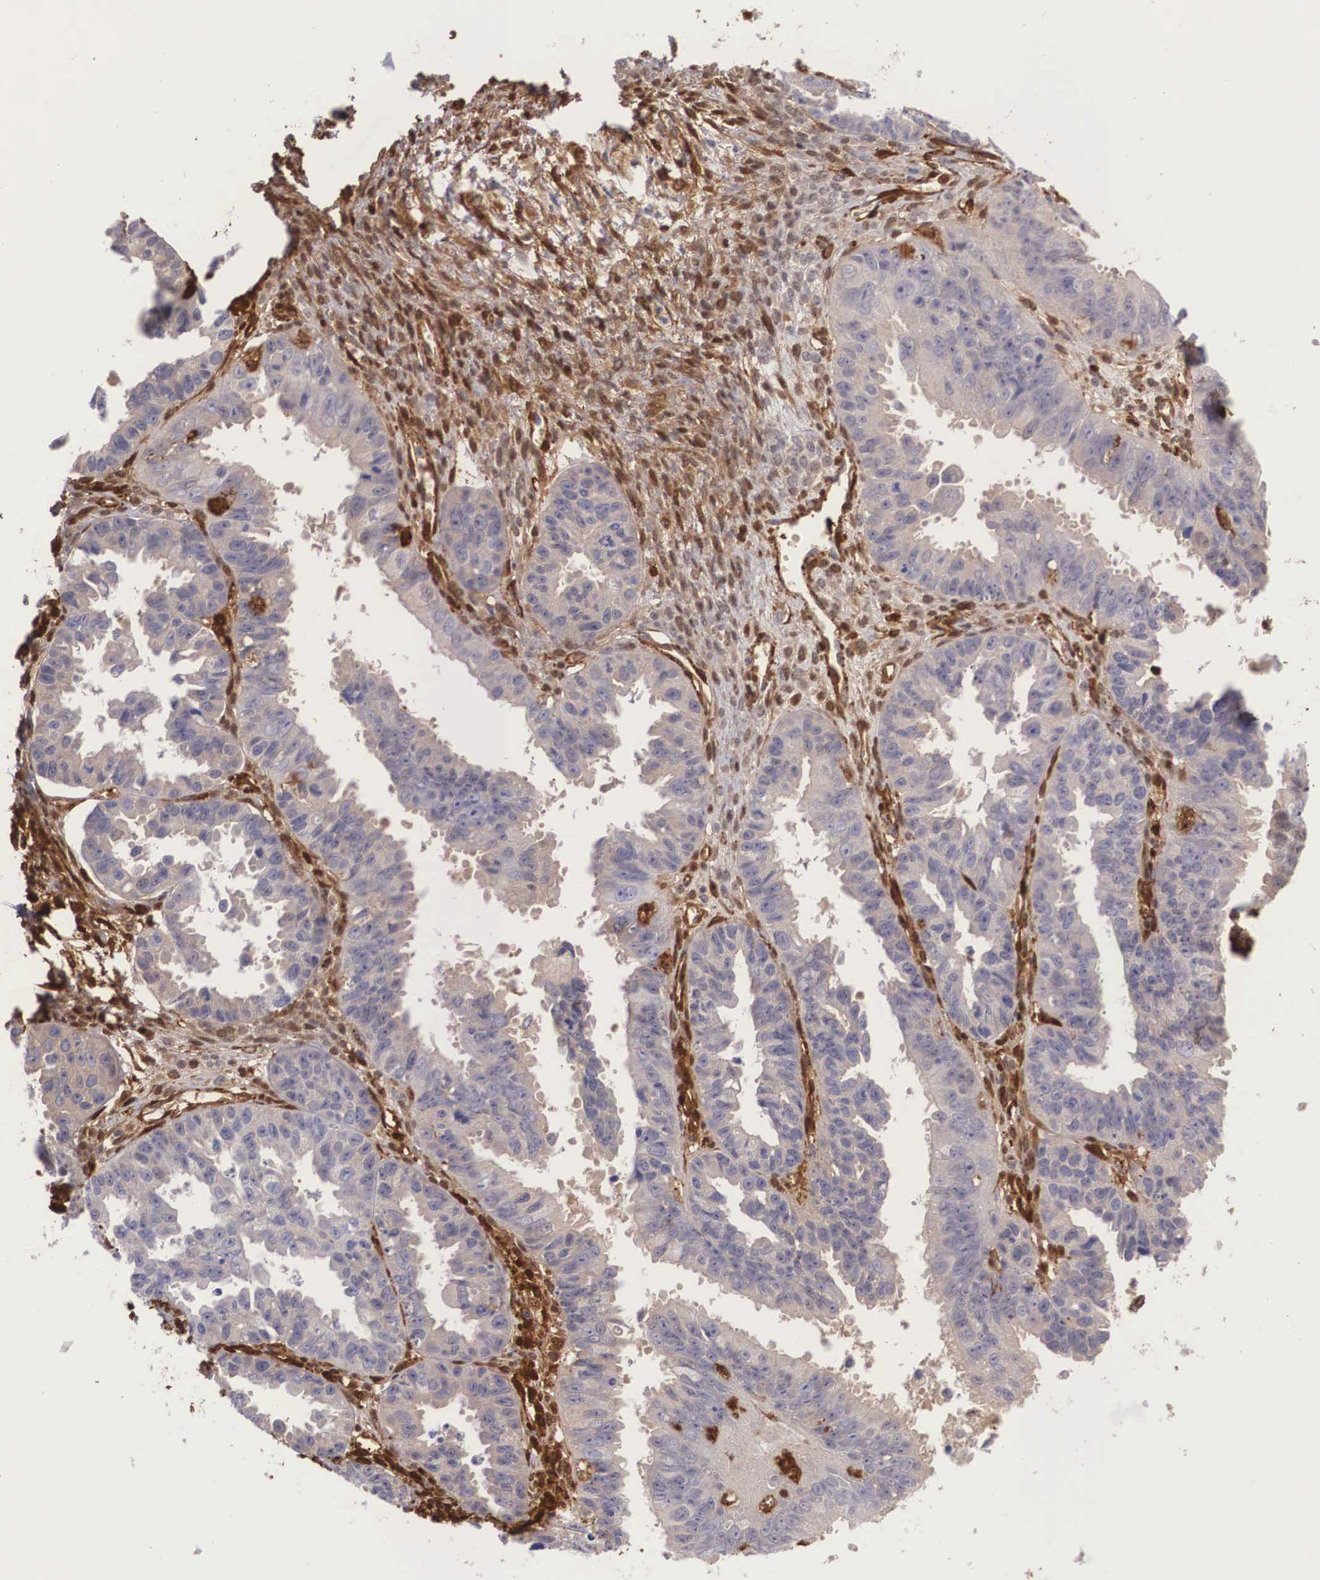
{"staining": {"intensity": "negative", "quantity": "none", "location": "none"}, "tissue": "ovarian cancer", "cell_type": "Tumor cells", "image_type": "cancer", "snomed": [{"axis": "morphology", "description": "Carcinoma, endometroid"}, {"axis": "topography", "description": "Ovary"}], "caption": "High magnification brightfield microscopy of ovarian cancer stained with DAB (3,3'-diaminobenzidine) (brown) and counterstained with hematoxylin (blue): tumor cells show no significant positivity.", "gene": "LGALS1", "patient": {"sex": "female", "age": 85}}